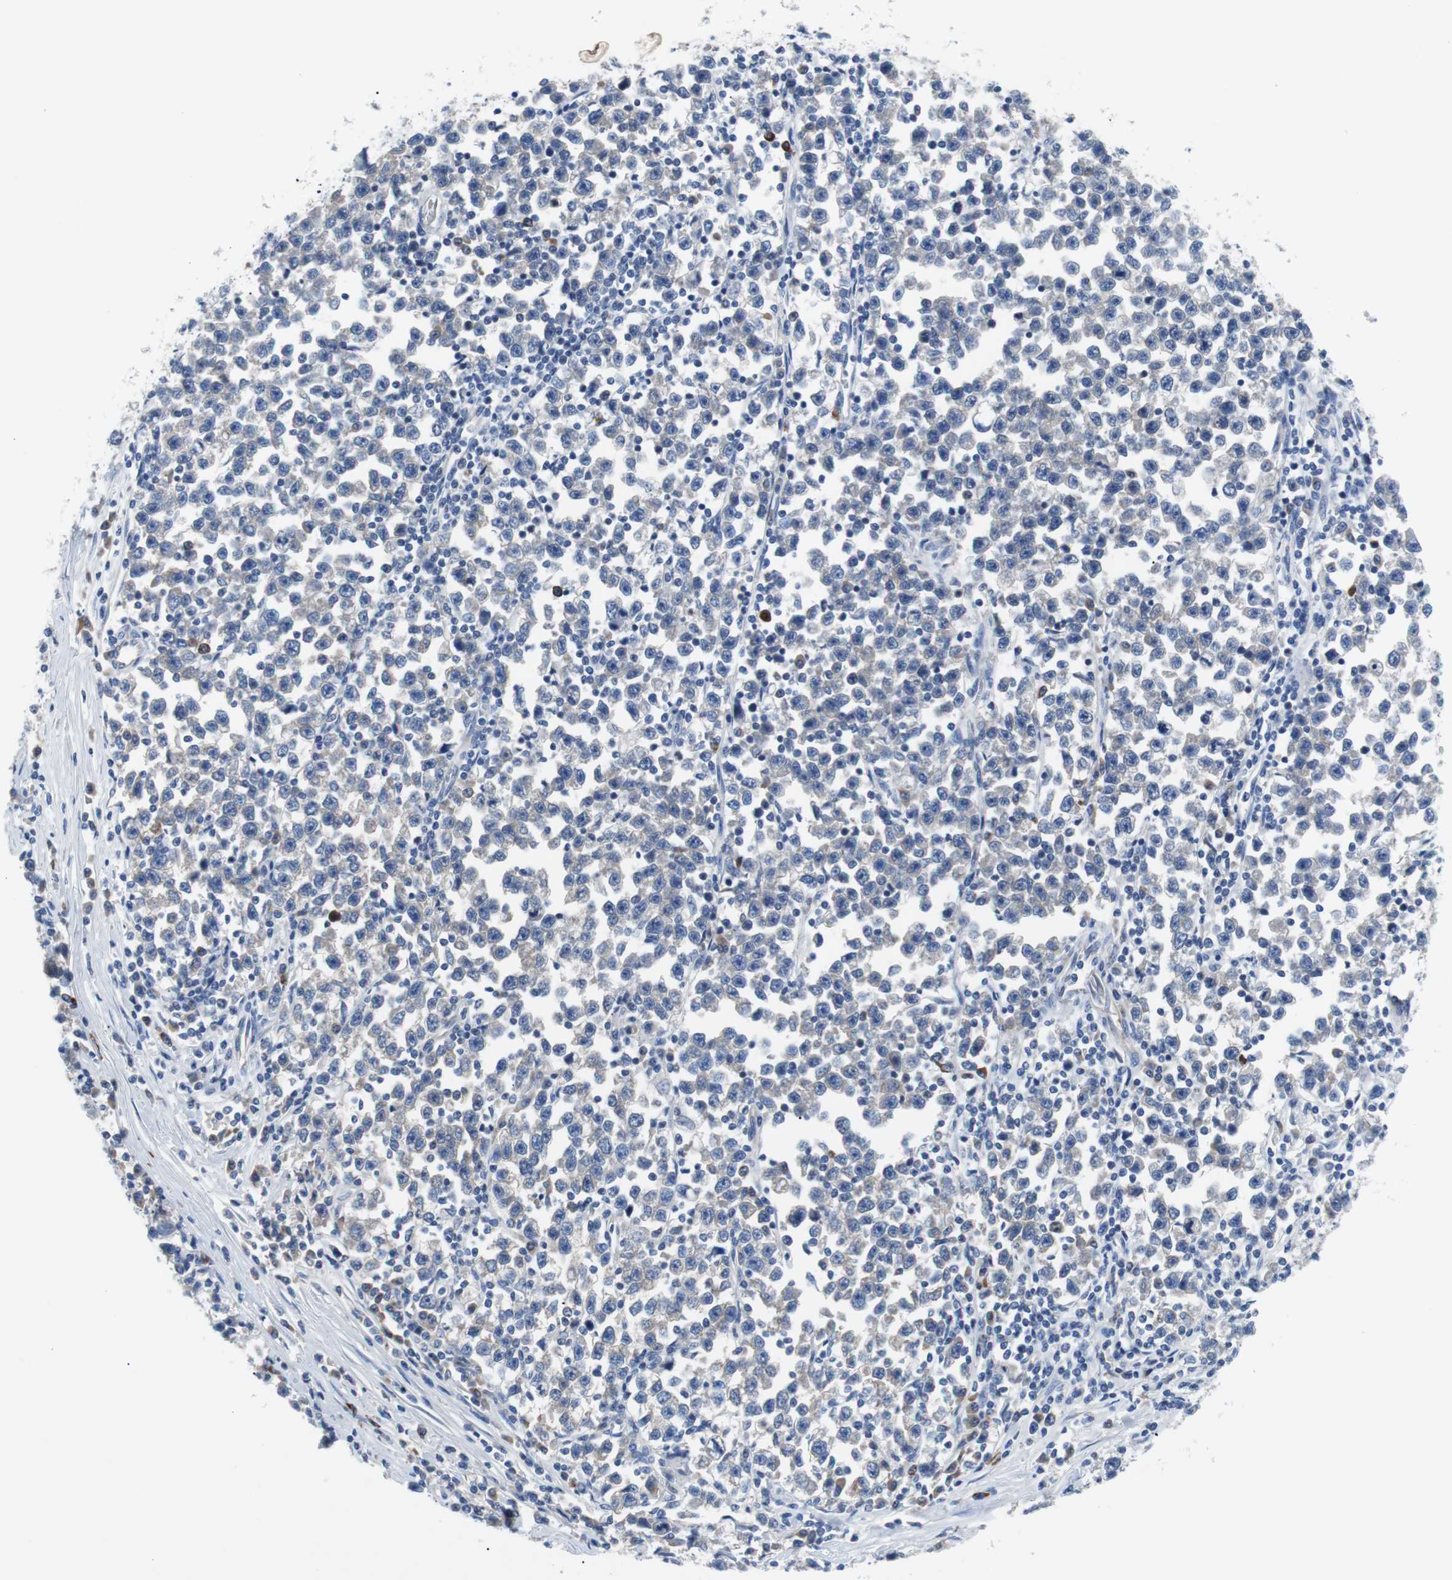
{"staining": {"intensity": "negative", "quantity": "none", "location": "none"}, "tissue": "testis cancer", "cell_type": "Tumor cells", "image_type": "cancer", "snomed": [{"axis": "morphology", "description": "Seminoma, NOS"}, {"axis": "topography", "description": "Testis"}], "caption": "Tumor cells are negative for brown protein staining in testis cancer (seminoma).", "gene": "EEF2K", "patient": {"sex": "male", "age": 43}}